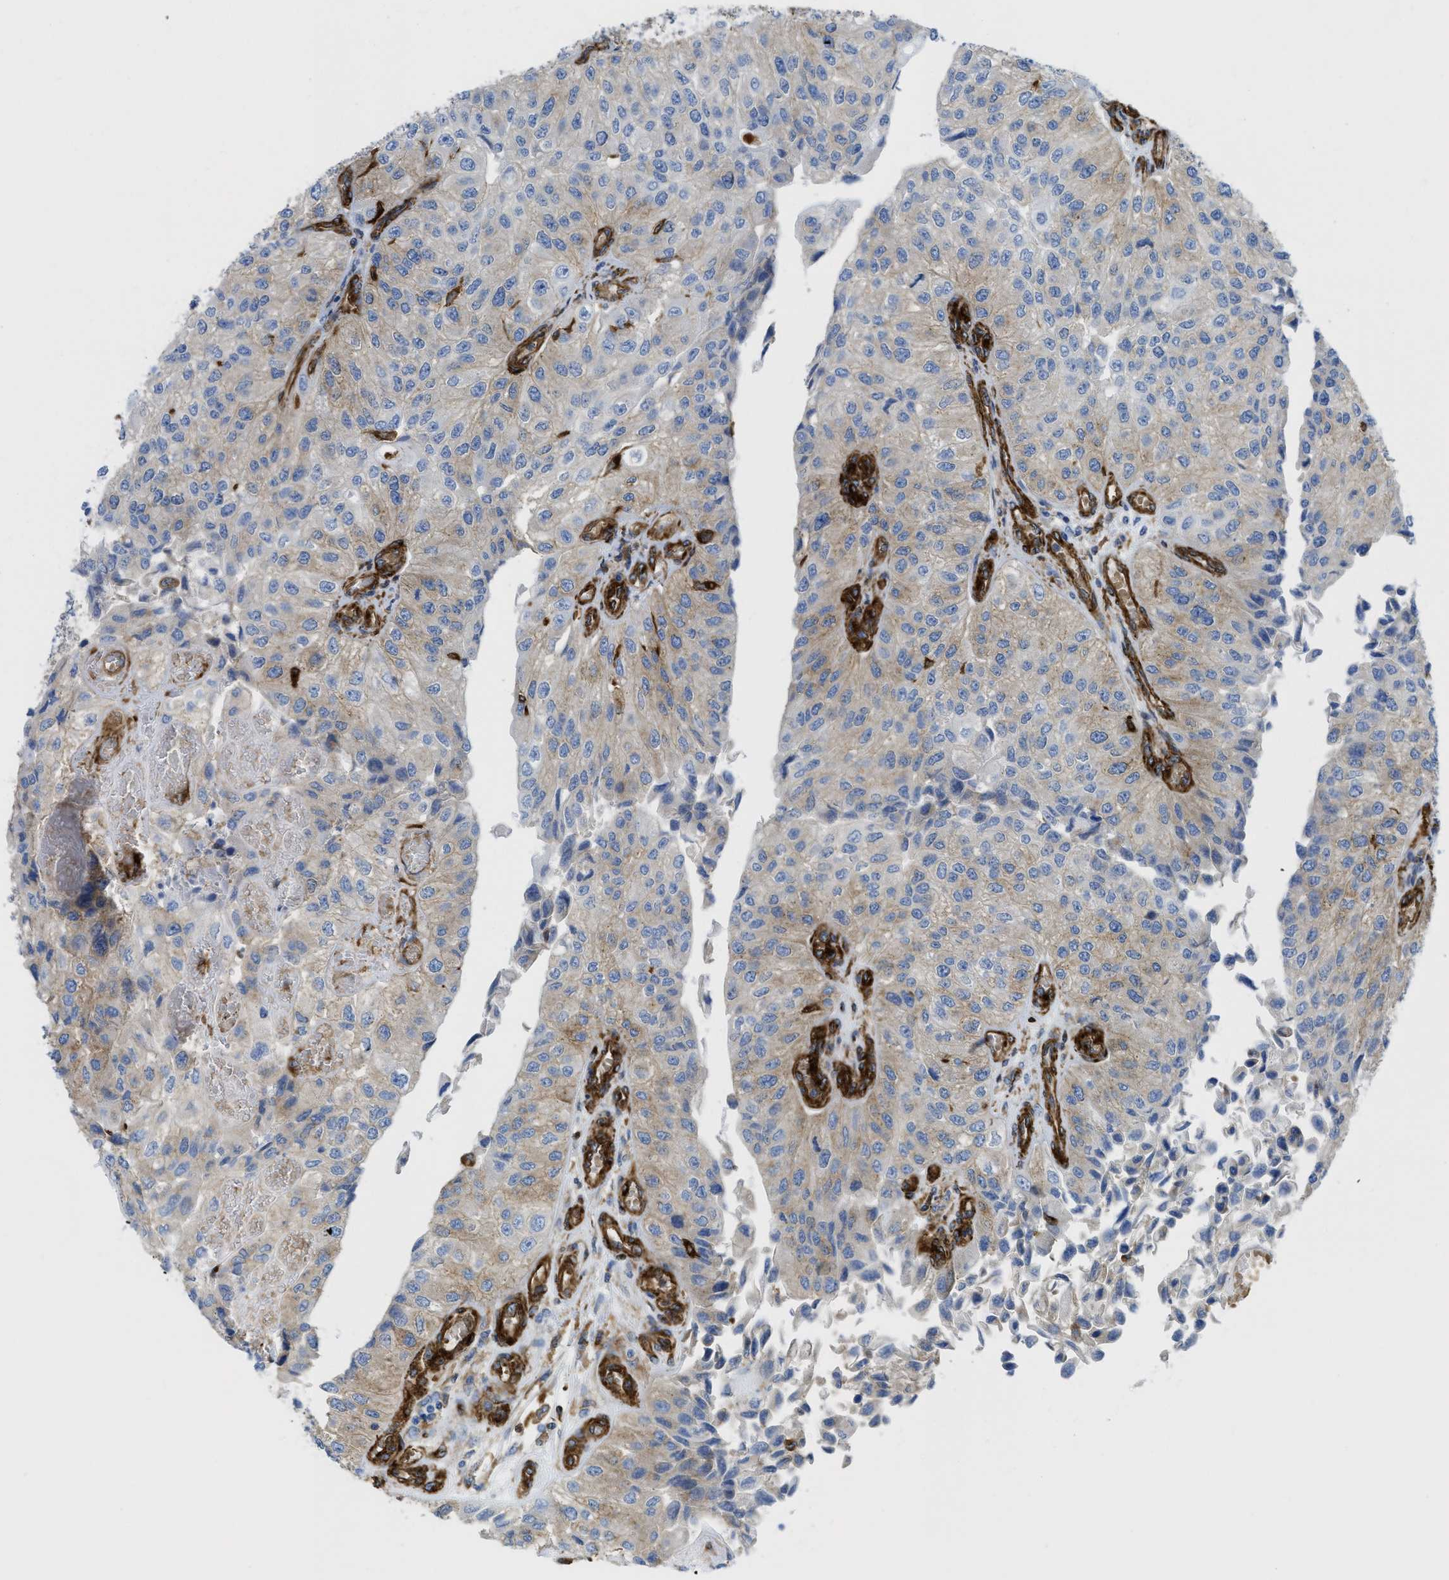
{"staining": {"intensity": "weak", "quantity": "25%-75%", "location": "cytoplasmic/membranous"}, "tissue": "urothelial cancer", "cell_type": "Tumor cells", "image_type": "cancer", "snomed": [{"axis": "morphology", "description": "Urothelial carcinoma, High grade"}, {"axis": "topography", "description": "Kidney"}, {"axis": "topography", "description": "Urinary bladder"}], "caption": "Protein expression analysis of urothelial cancer shows weak cytoplasmic/membranous positivity in approximately 25%-75% of tumor cells.", "gene": "HIP1", "patient": {"sex": "male", "age": 77}}